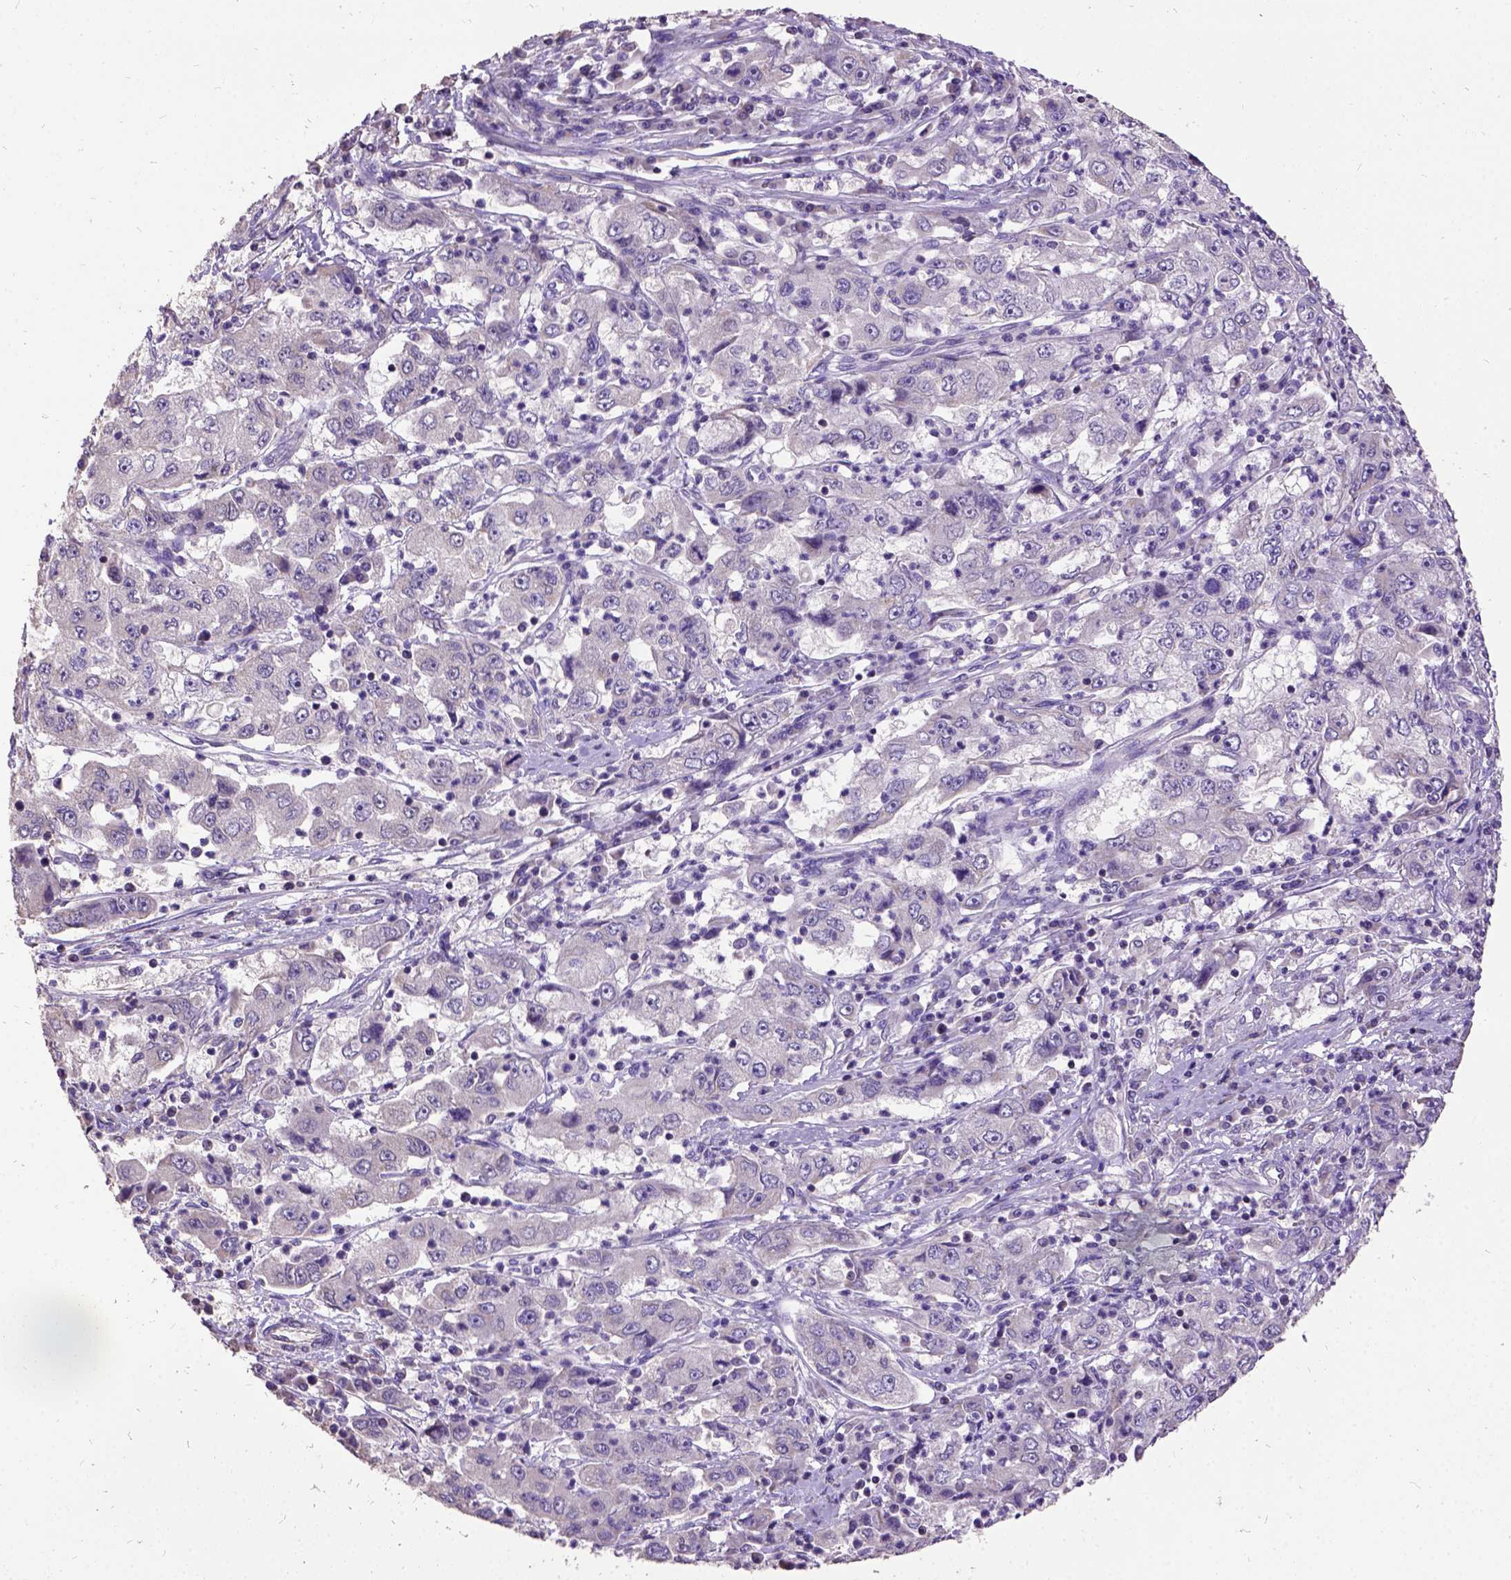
{"staining": {"intensity": "negative", "quantity": "none", "location": "none"}, "tissue": "cervical cancer", "cell_type": "Tumor cells", "image_type": "cancer", "snomed": [{"axis": "morphology", "description": "Squamous cell carcinoma, NOS"}, {"axis": "topography", "description": "Cervix"}], "caption": "This is an IHC micrograph of human cervical cancer. There is no positivity in tumor cells.", "gene": "DQX1", "patient": {"sex": "female", "age": 36}}